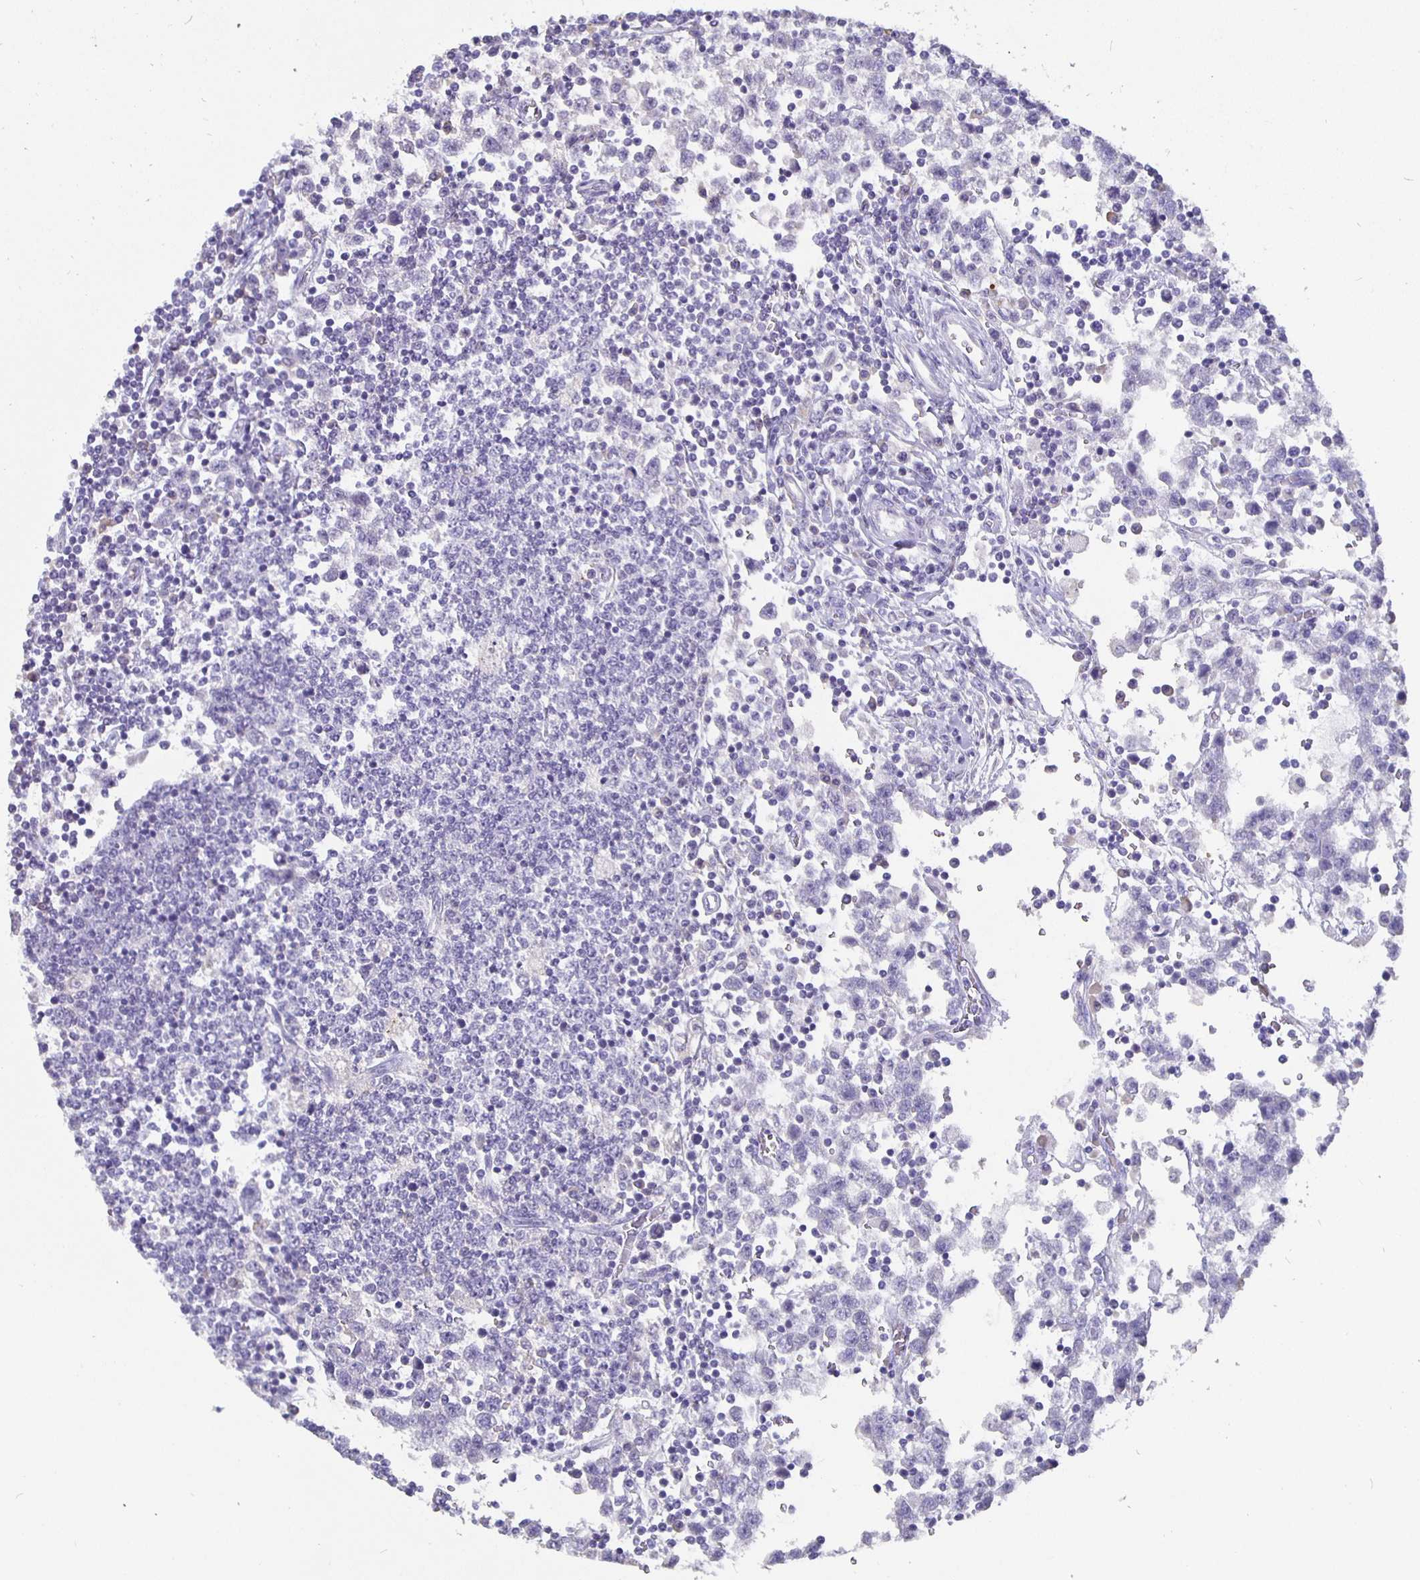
{"staining": {"intensity": "negative", "quantity": "none", "location": "none"}, "tissue": "testis cancer", "cell_type": "Tumor cells", "image_type": "cancer", "snomed": [{"axis": "morphology", "description": "Seminoma, NOS"}, {"axis": "topography", "description": "Testis"}], "caption": "Immunohistochemical staining of testis seminoma displays no significant positivity in tumor cells.", "gene": "GPX4", "patient": {"sex": "male", "age": 34}}